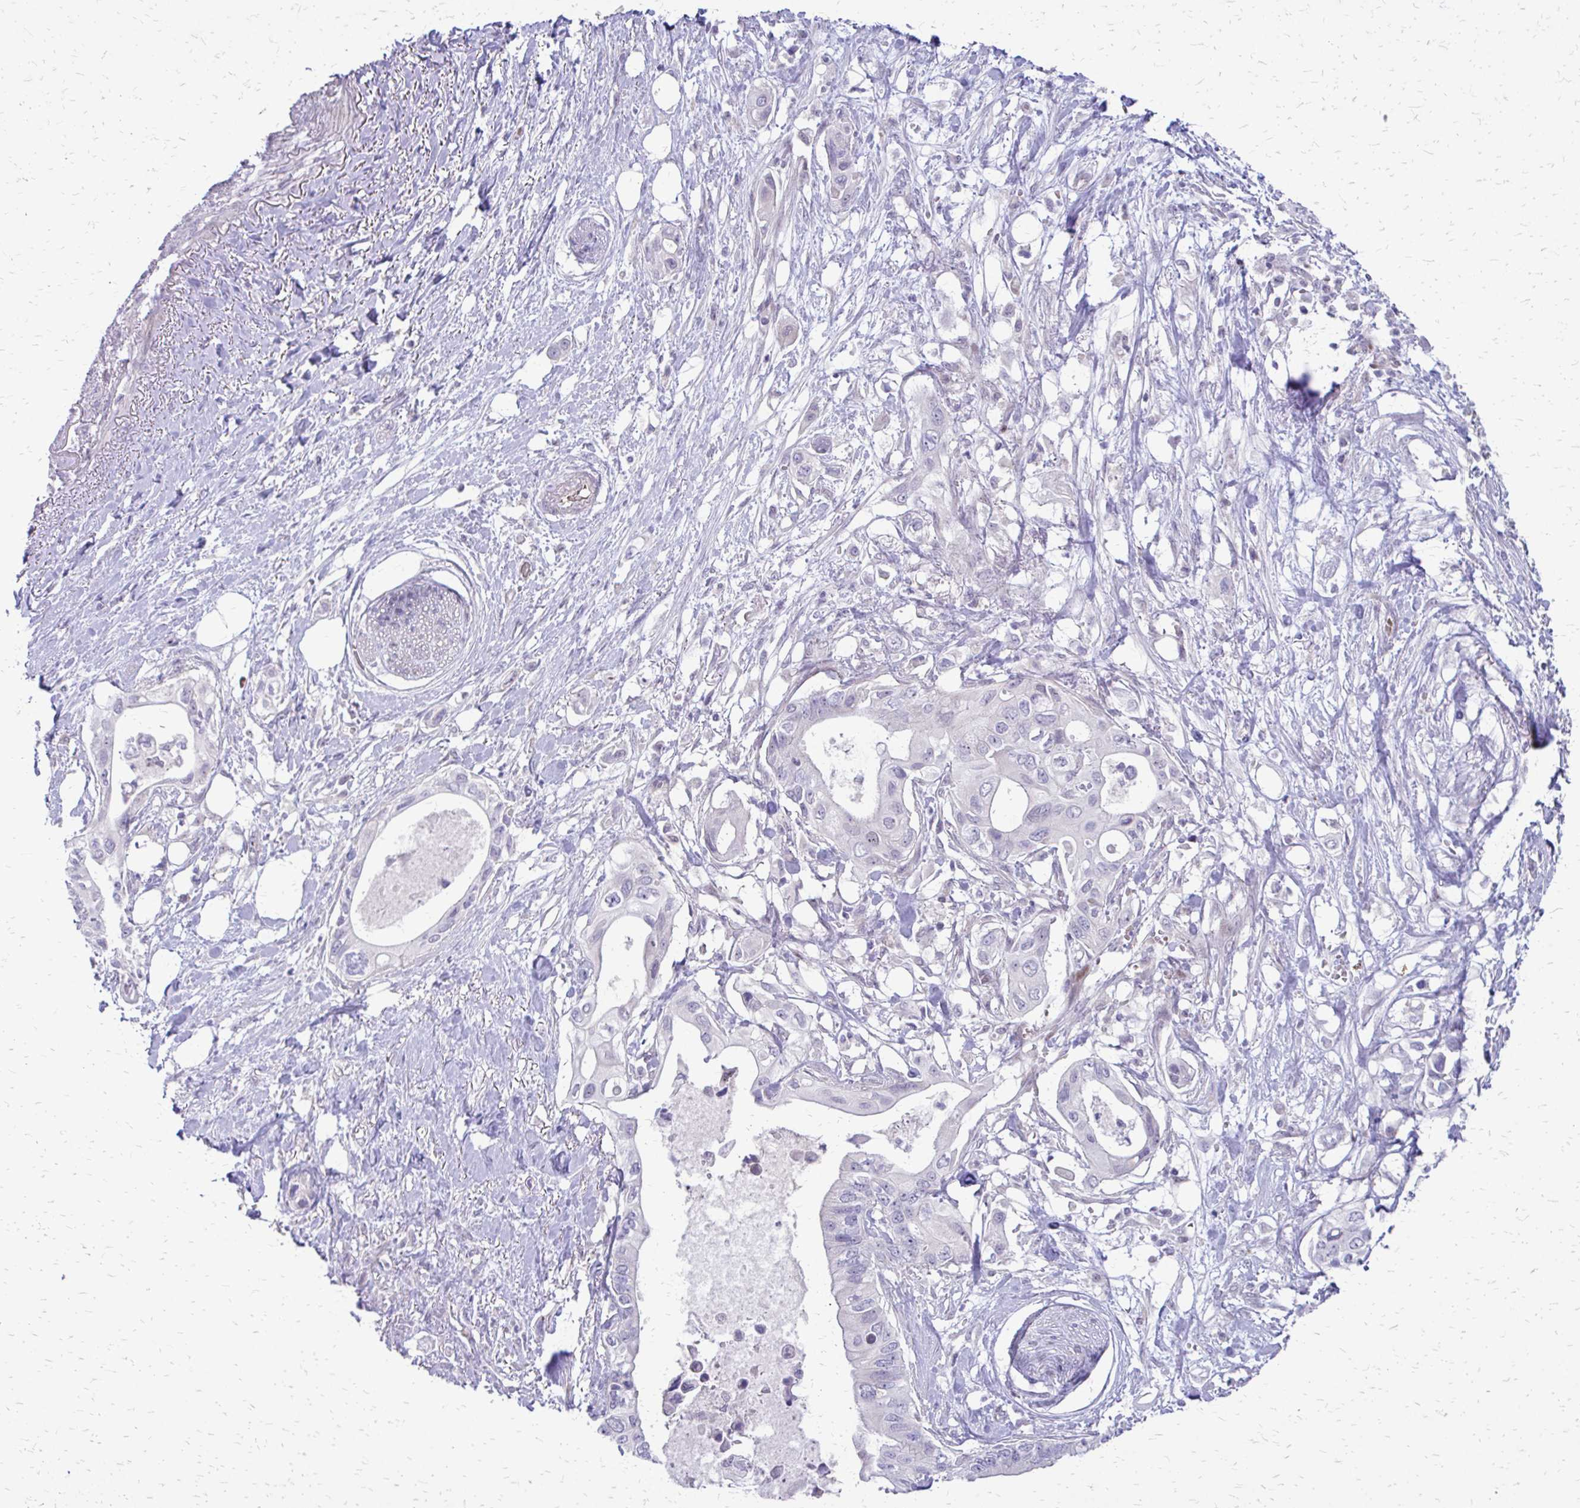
{"staining": {"intensity": "negative", "quantity": "none", "location": "none"}, "tissue": "pancreatic cancer", "cell_type": "Tumor cells", "image_type": "cancer", "snomed": [{"axis": "morphology", "description": "Adenocarcinoma, NOS"}, {"axis": "topography", "description": "Pancreas"}], "caption": "Immunohistochemistry of human pancreatic cancer (adenocarcinoma) exhibits no staining in tumor cells.", "gene": "PPDPFL", "patient": {"sex": "female", "age": 63}}